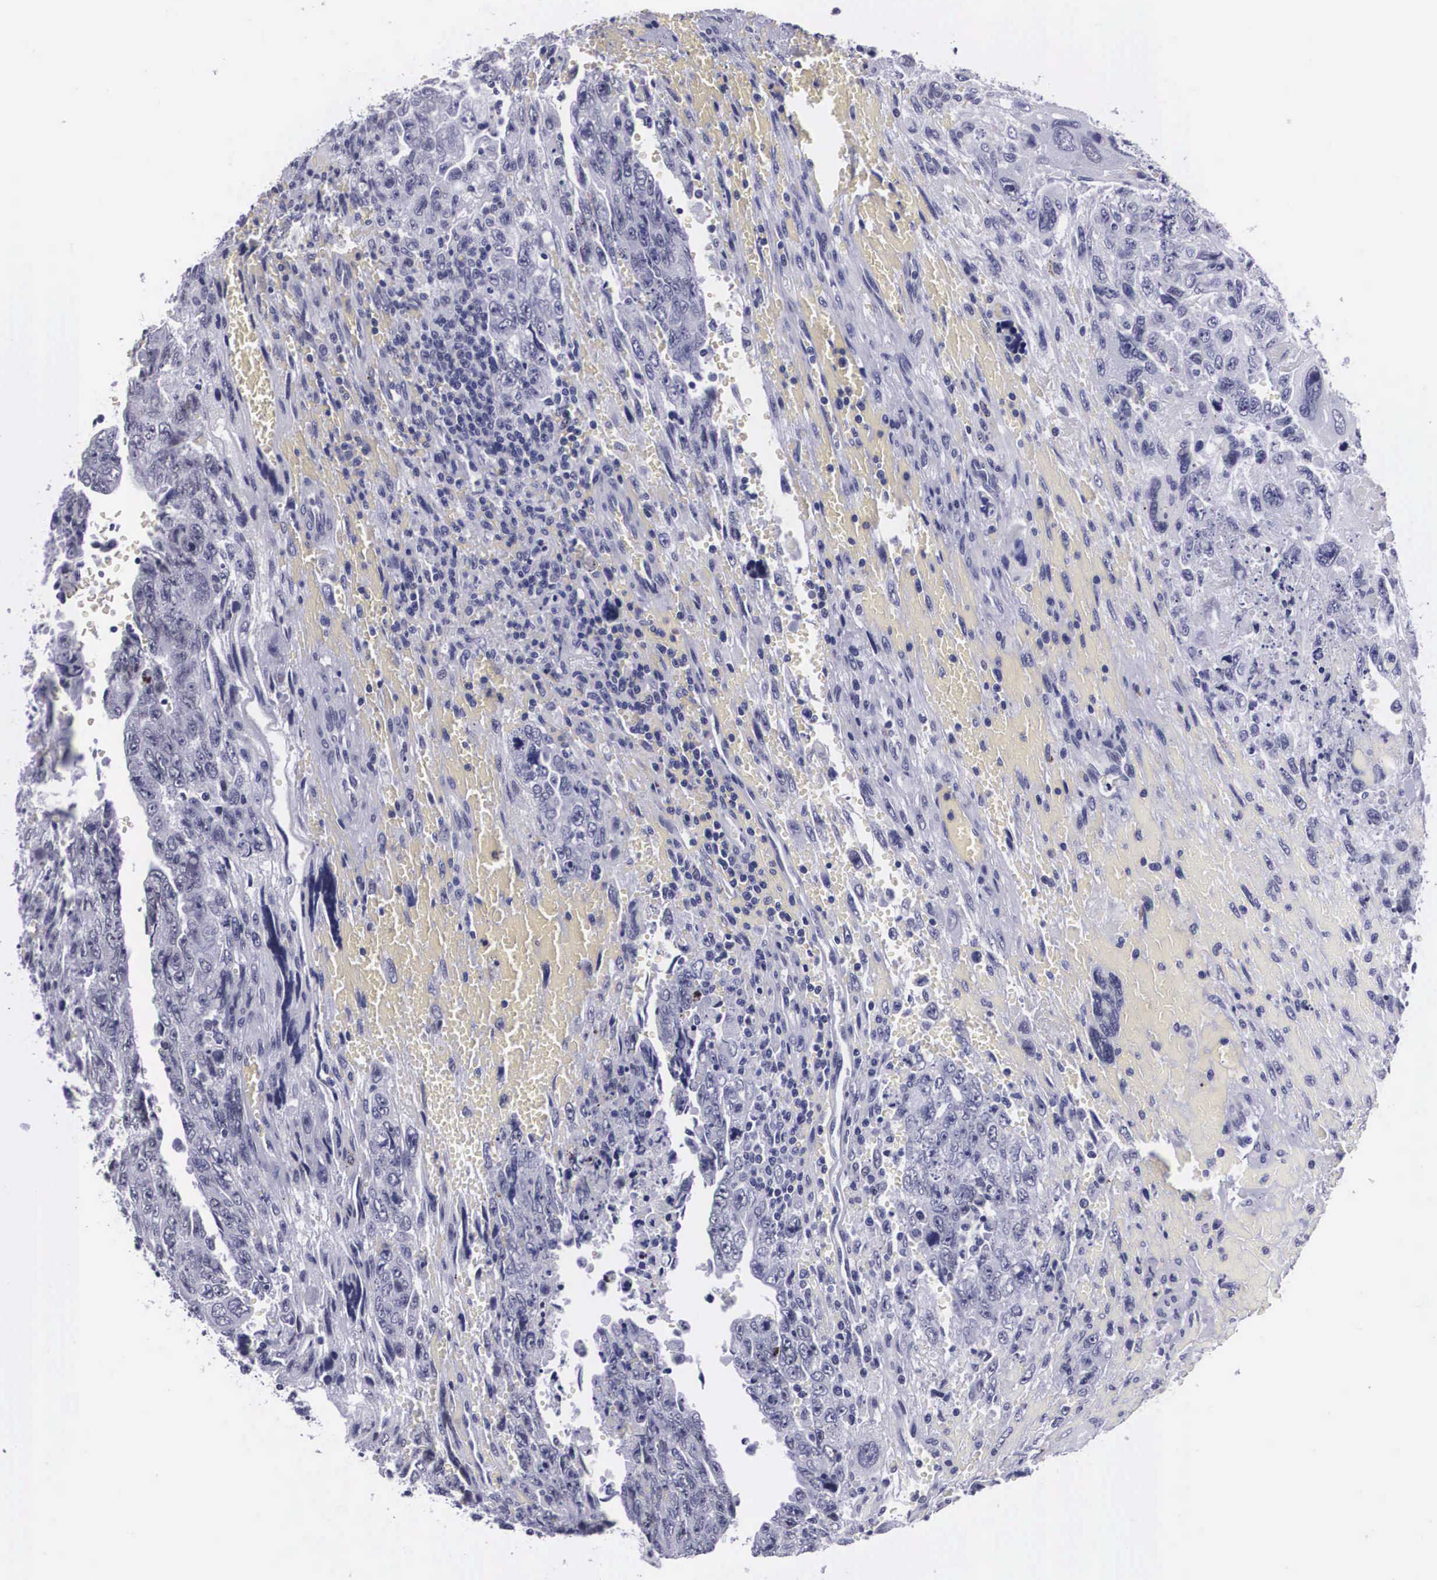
{"staining": {"intensity": "negative", "quantity": "none", "location": "none"}, "tissue": "testis cancer", "cell_type": "Tumor cells", "image_type": "cancer", "snomed": [{"axis": "morphology", "description": "Carcinoma, Embryonal, NOS"}, {"axis": "topography", "description": "Testis"}], "caption": "An image of human embryonal carcinoma (testis) is negative for staining in tumor cells.", "gene": "C22orf31", "patient": {"sex": "male", "age": 28}}